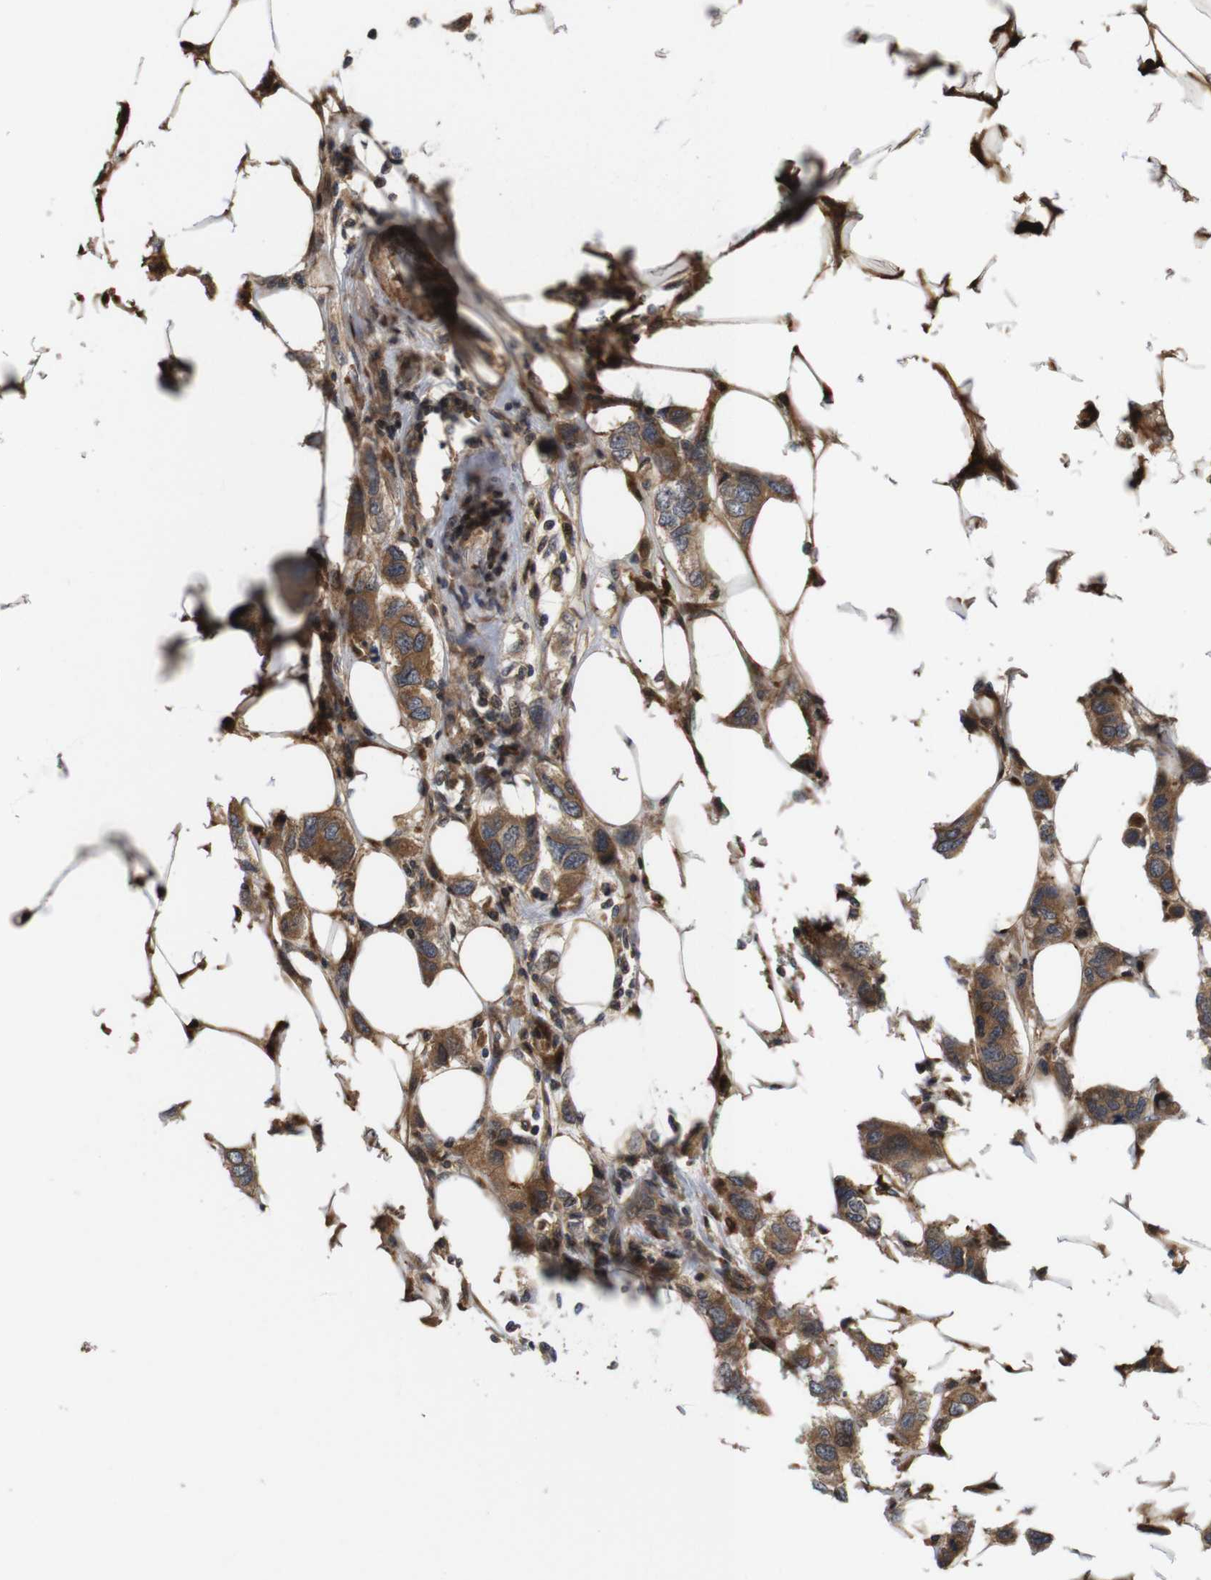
{"staining": {"intensity": "moderate", "quantity": ">75%", "location": "cytoplasmic/membranous"}, "tissue": "breast cancer", "cell_type": "Tumor cells", "image_type": "cancer", "snomed": [{"axis": "morphology", "description": "Duct carcinoma"}, {"axis": "topography", "description": "Breast"}], "caption": "Protein positivity by immunohistochemistry (IHC) displays moderate cytoplasmic/membranous expression in about >75% of tumor cells in breast cancer. Using DAB (brown) and hematoxylin (blue) stains, captured at high magnification using brightfield microscopy.", "gene": "SPRY3", "patient": {"sex": "female", "age": 50}}